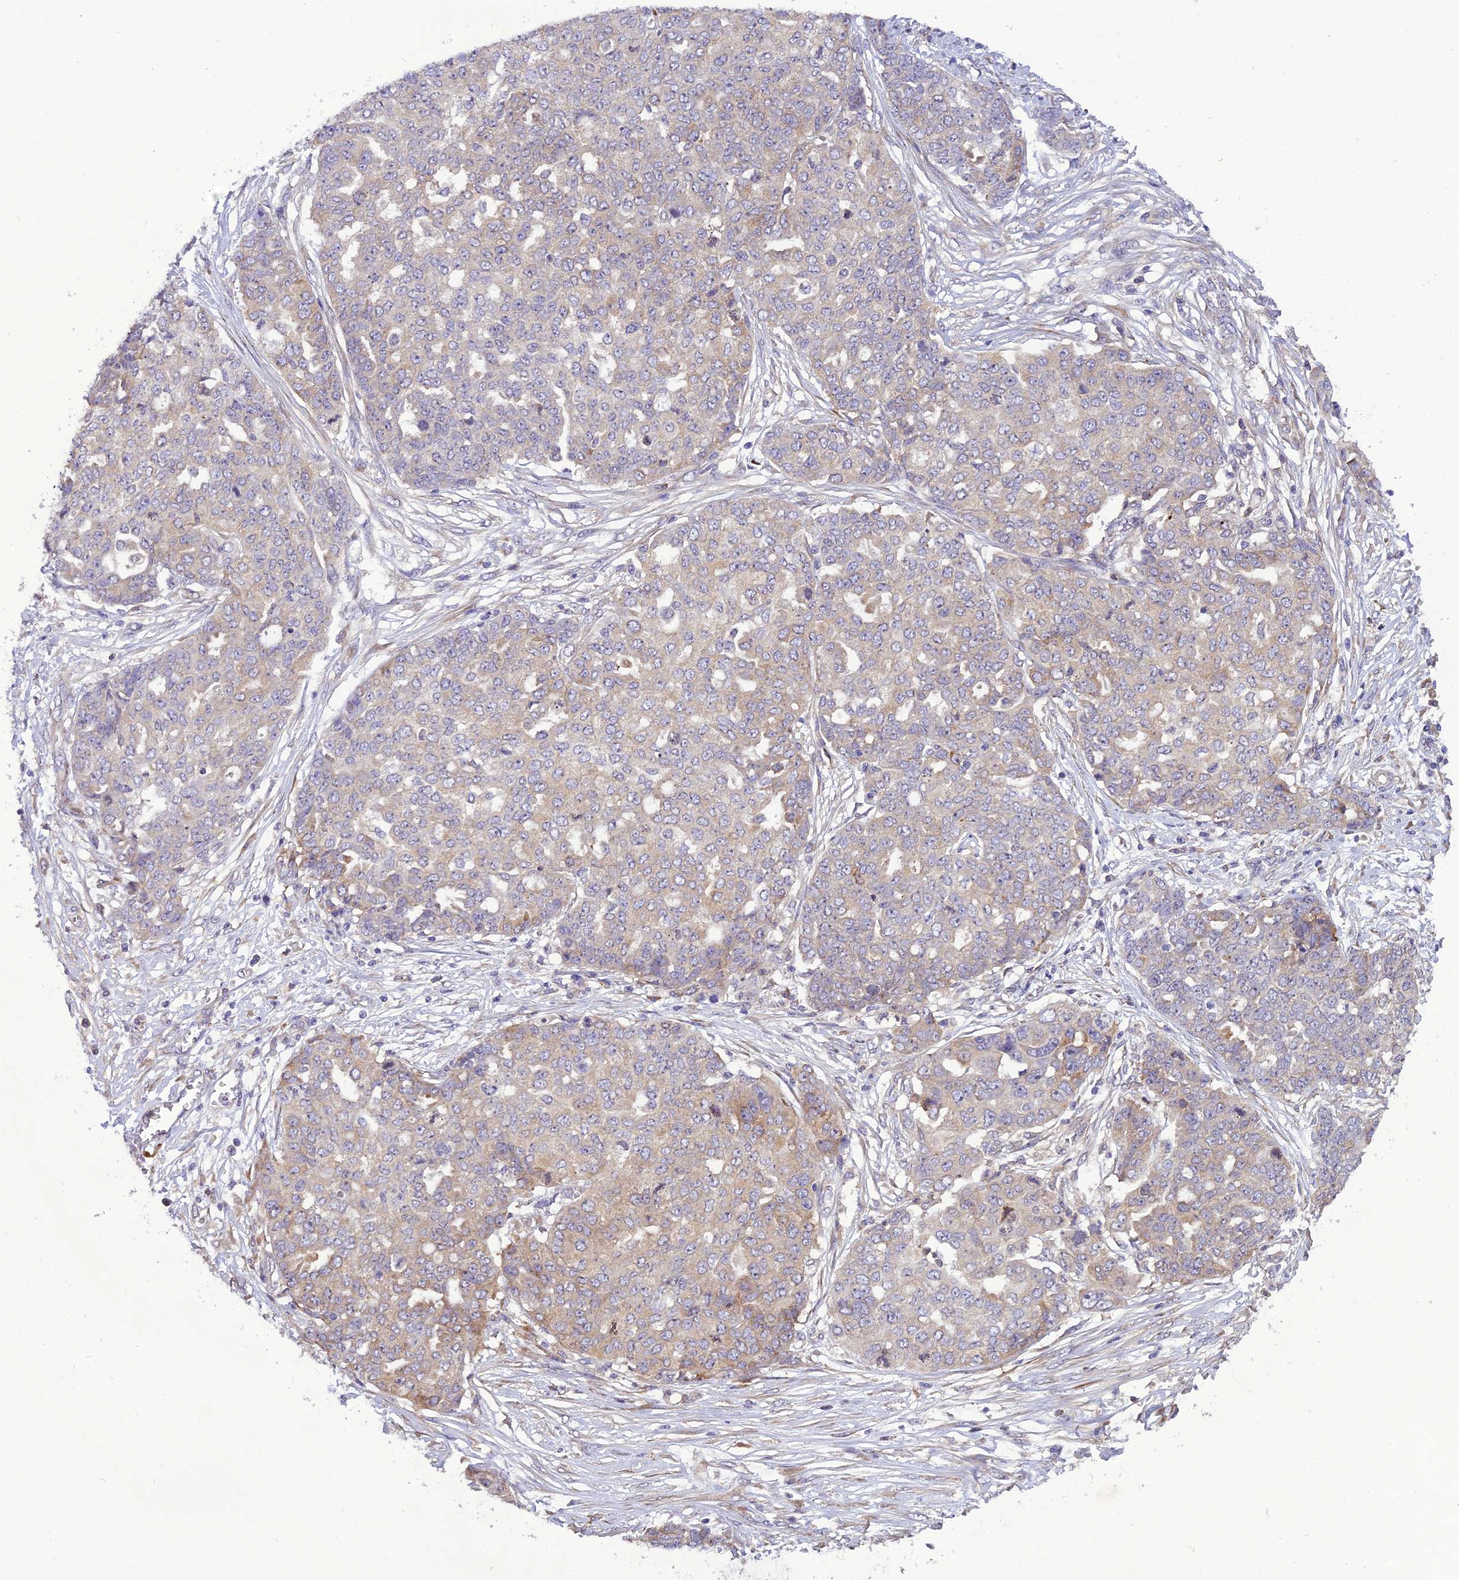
{"staining": {"intensity": "moderate", "quantity": "<25%", "location": "cytoplasmic/membranous"}, "tissue": "ovarian cancer", "cell_type": "Tumor cells", "image_type": "cancer", "snomed": [{"axis": "morphology", "description": "Cystadenocarcinoma, serous, NOS"}, {"axis": "topography", "description": "Soft tissue"}, {"axis": "topography", "description": "Ovary"}], "caption": "Protein positivity by immunohistochemistry (IHC) shows moderate cytoplasmic/membranous positivity in approximately <25% of tumor cells in ovarian cancer.", "gene": "CENPL", "patient": {"sex": "female", "age": 57}}